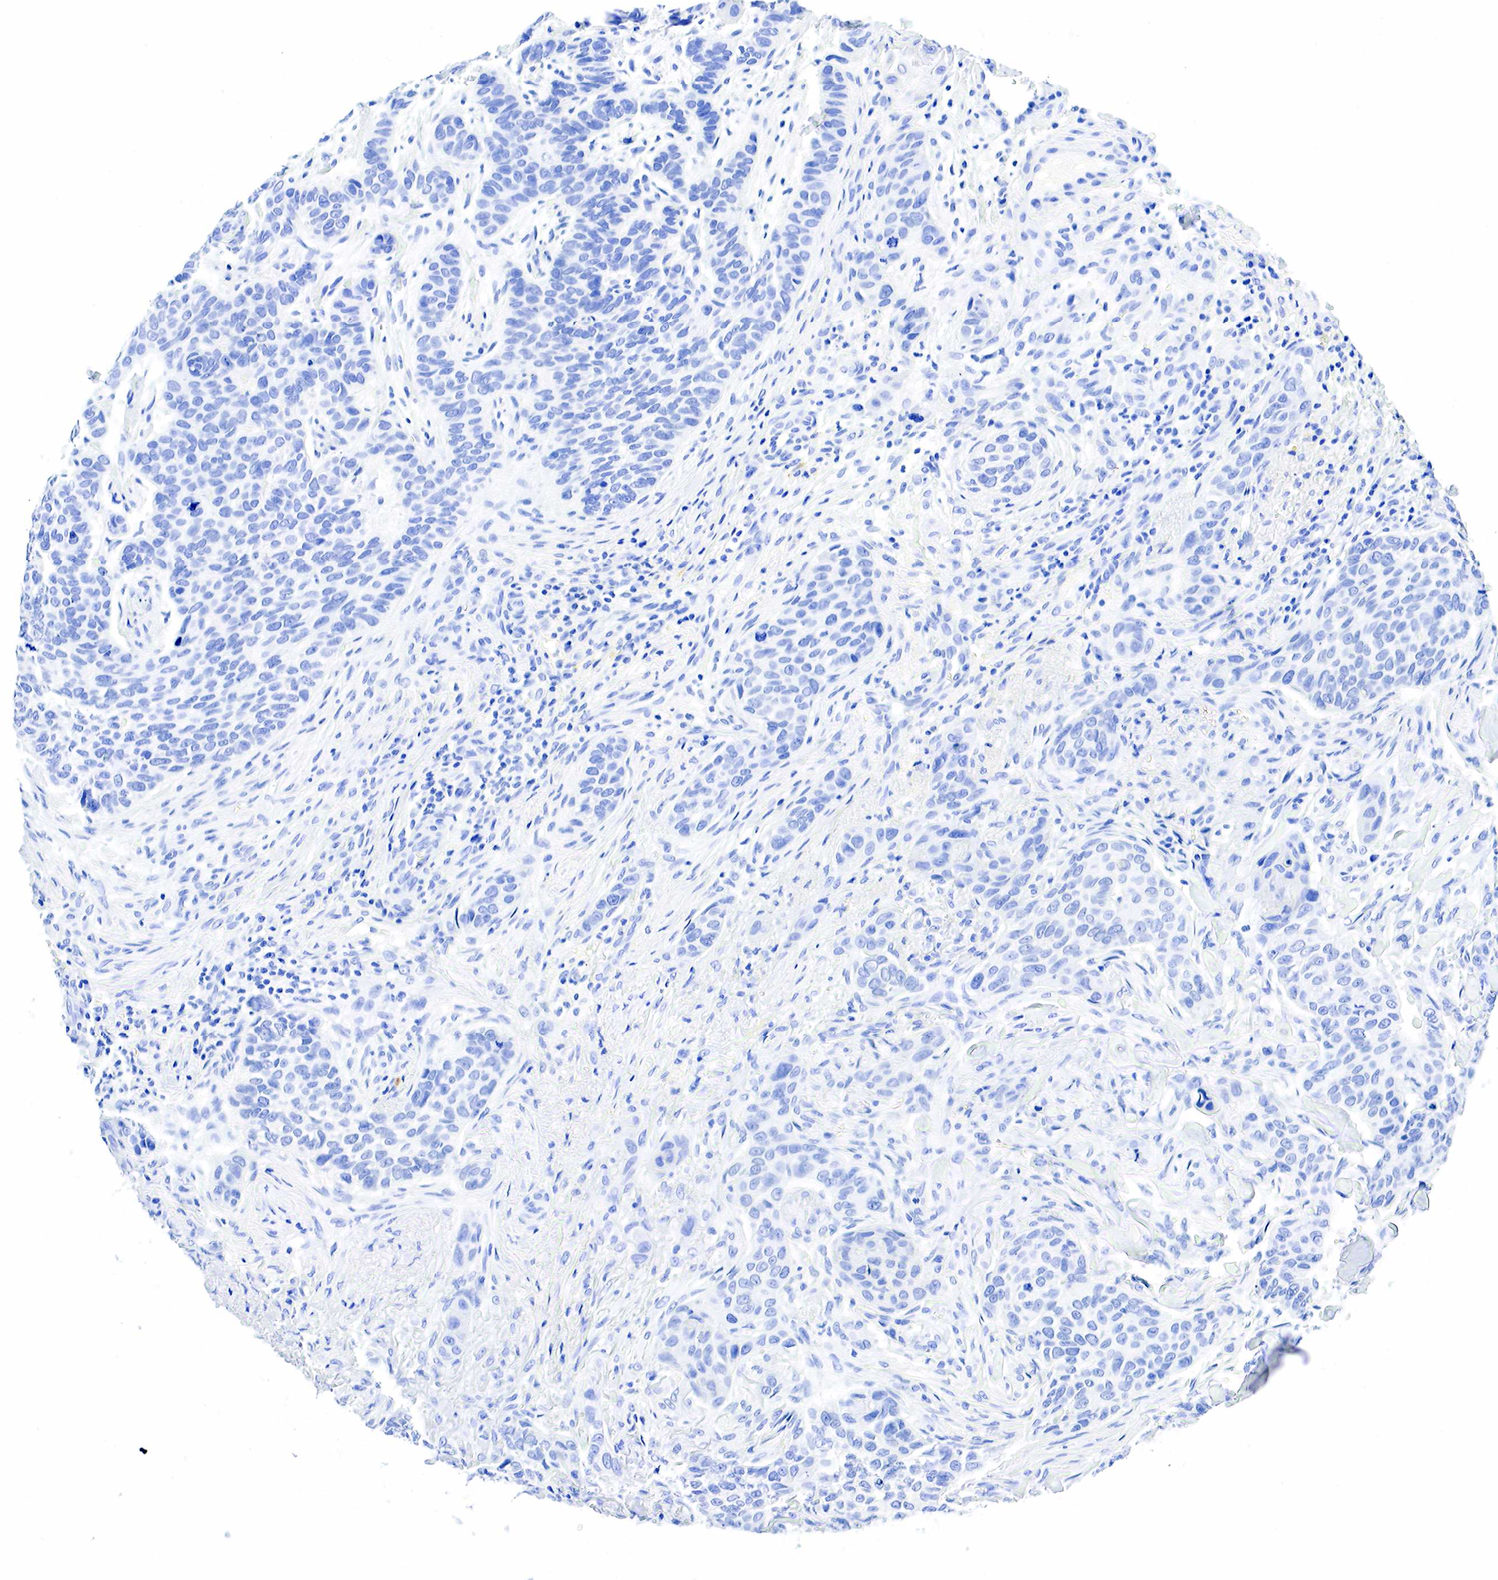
{"staining": {"intensity": "negative", "quantity": "none", "location": "none"}, "tissue": "skin cancer", "cell_type": "Tumor cells", "image_type": "cancer", "snomed": [{"axis": "morphology", "description": "Normal tissue, NOS"}, {"axis": "morphology", "description": "Basal cell carcinoma"}, {"axis": "topography", "description": "Skin"}], "caption": "Tumor cells show no significant protein expression in basal cell carcinoma (skin).", "gene": "KRT7", "patient": {"sex": "male", "age": 81}}